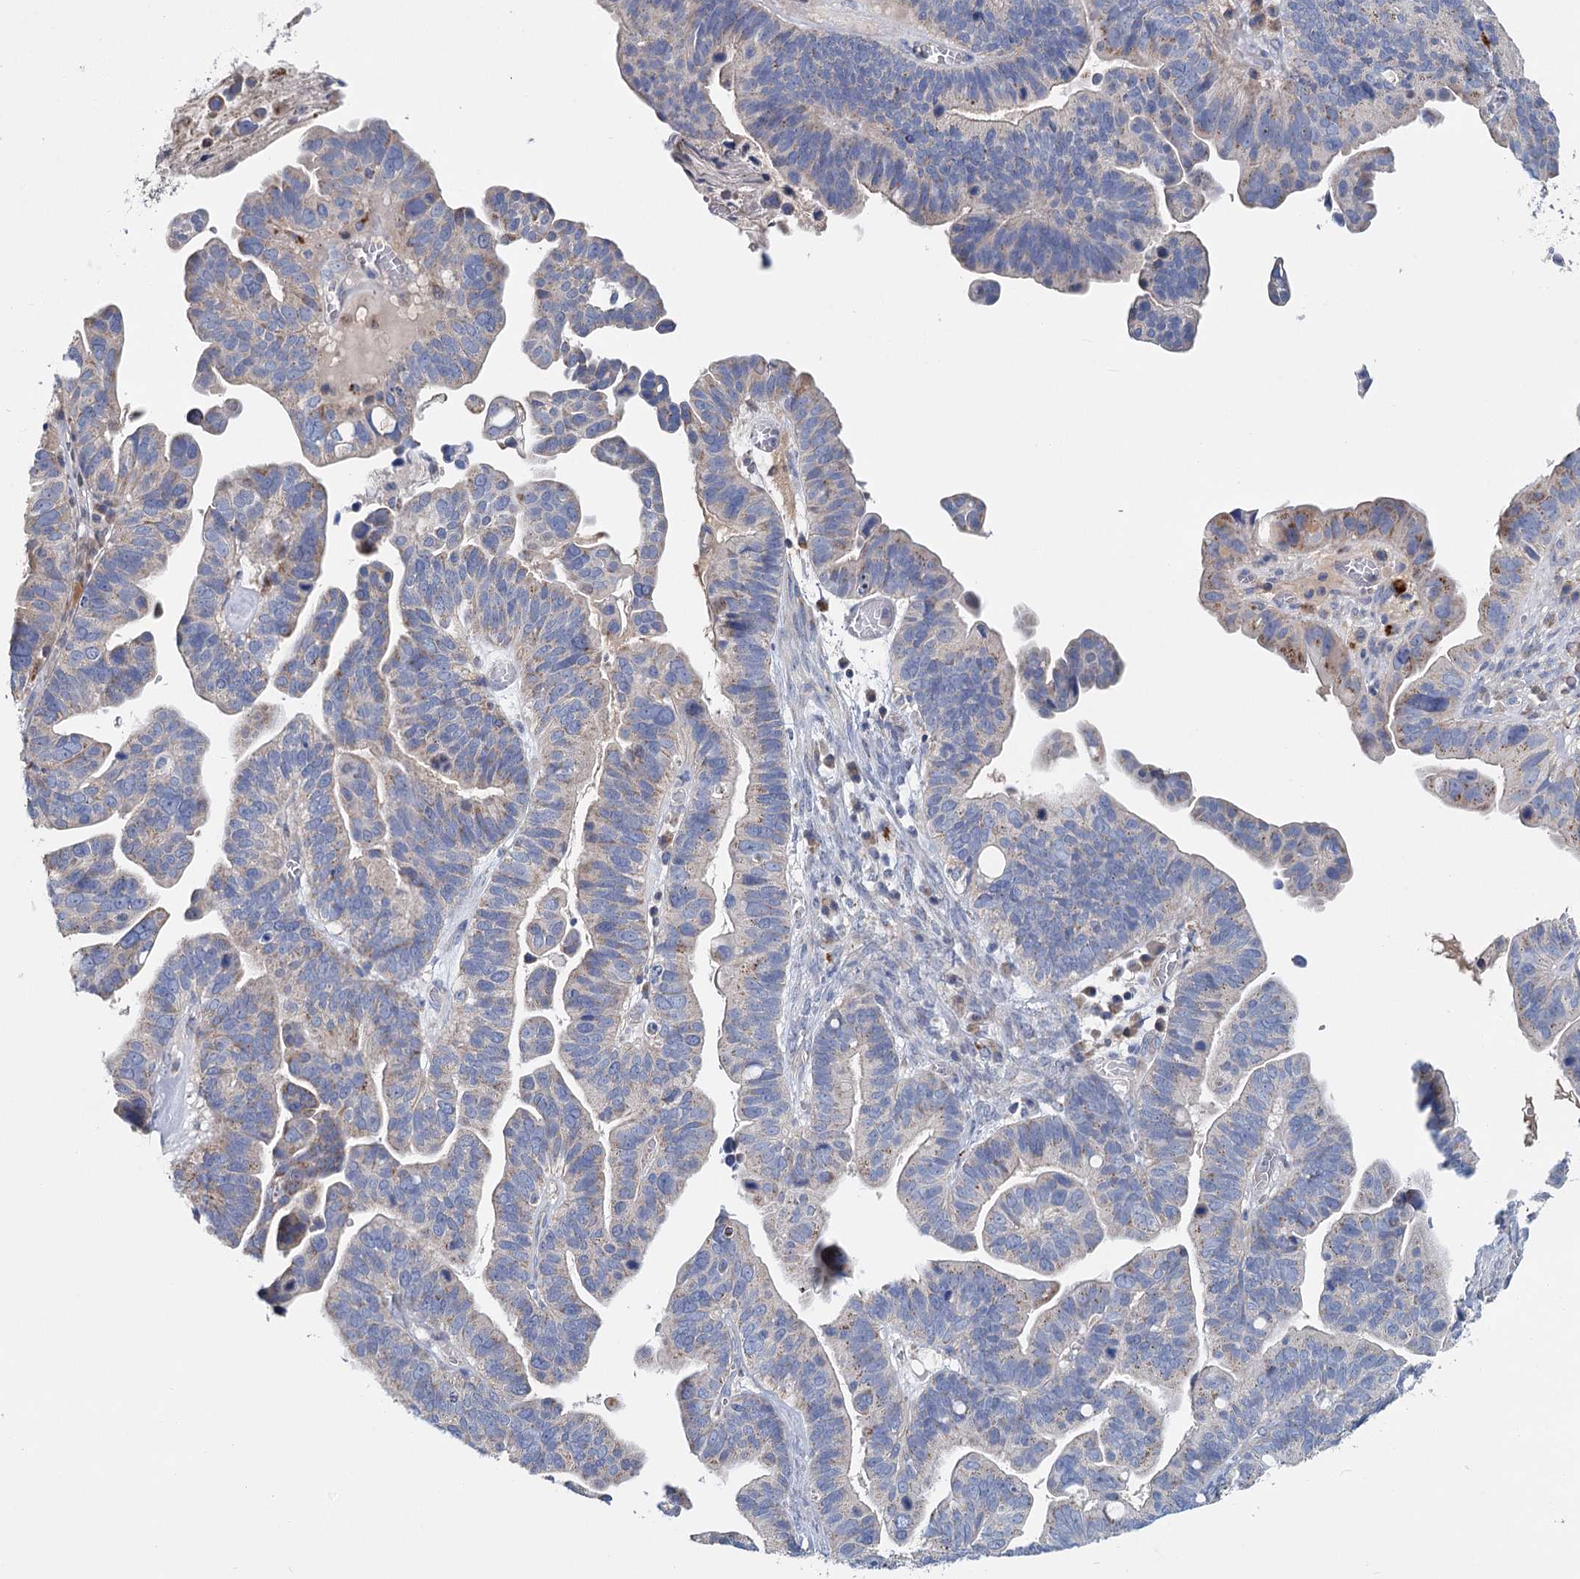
{"staining": {"intensity": "weak", "quantity": "25%-75%", "location": "cytoplasmic/membranous"}, "tissue": "ovarian cancer", "cell_type": "Tumor cells", "image_type": "cancer", "snomed": [{"axis": "morphology", "description": "Cystadenocarcinoma, serous, NOS"}, {"axis": "topography", "description": "Ovary"}], "caption": "Immunohistochemistry photomicrograph of neoplastic tissue: ovarian cancer stained using immunohistochemistry reveals low levels of weak protein expression localized specifically in the cytoplasmic/membranous of tumor cells, appearing as a cytoplasmic/membranous brown color.", "gene": "ANKRD16", "patient": {"sex": "female", "age": 56}}